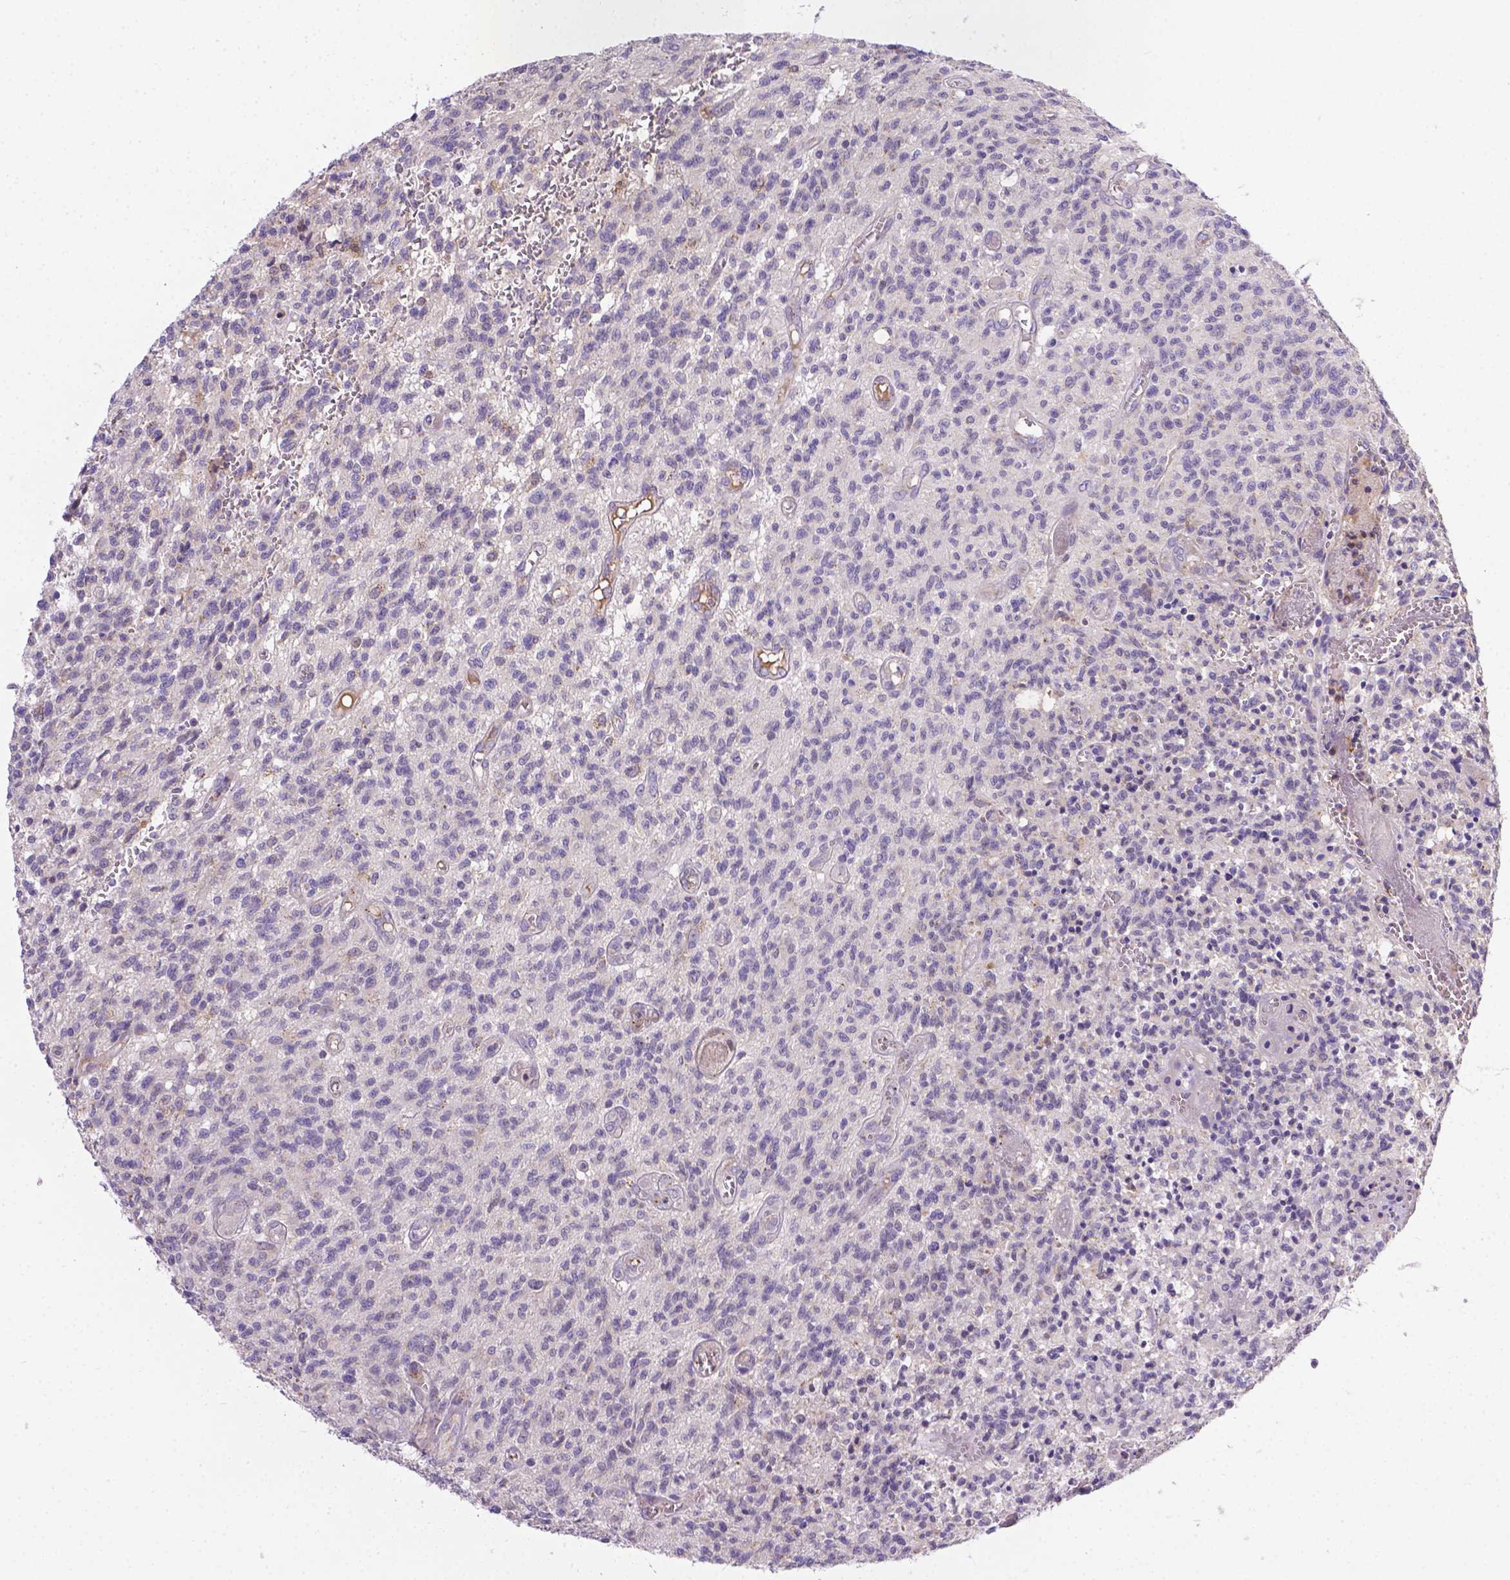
{"staining": {"intensity": "negative", "quantity": "none", "location": "none"}, "tissue": "glioma", "cell_type": "Tumor cells", "image_type": "cancer", "snomed": [{"axis": "morphology", "description": "Glioma, malignant, Low grade"}, {"axis": "topography", "description": "Brain"}], "caption": "Immunohistochemistry (IHC) image of neoplastic tissue: malignant glioma (low-grade) stained with DAB (3,3'-diaminobenzidine) demonstrates no significant protein staining in tumor cells.", "gene": "TM4SF18", "patient": {"sex": "male", "age": 64}}